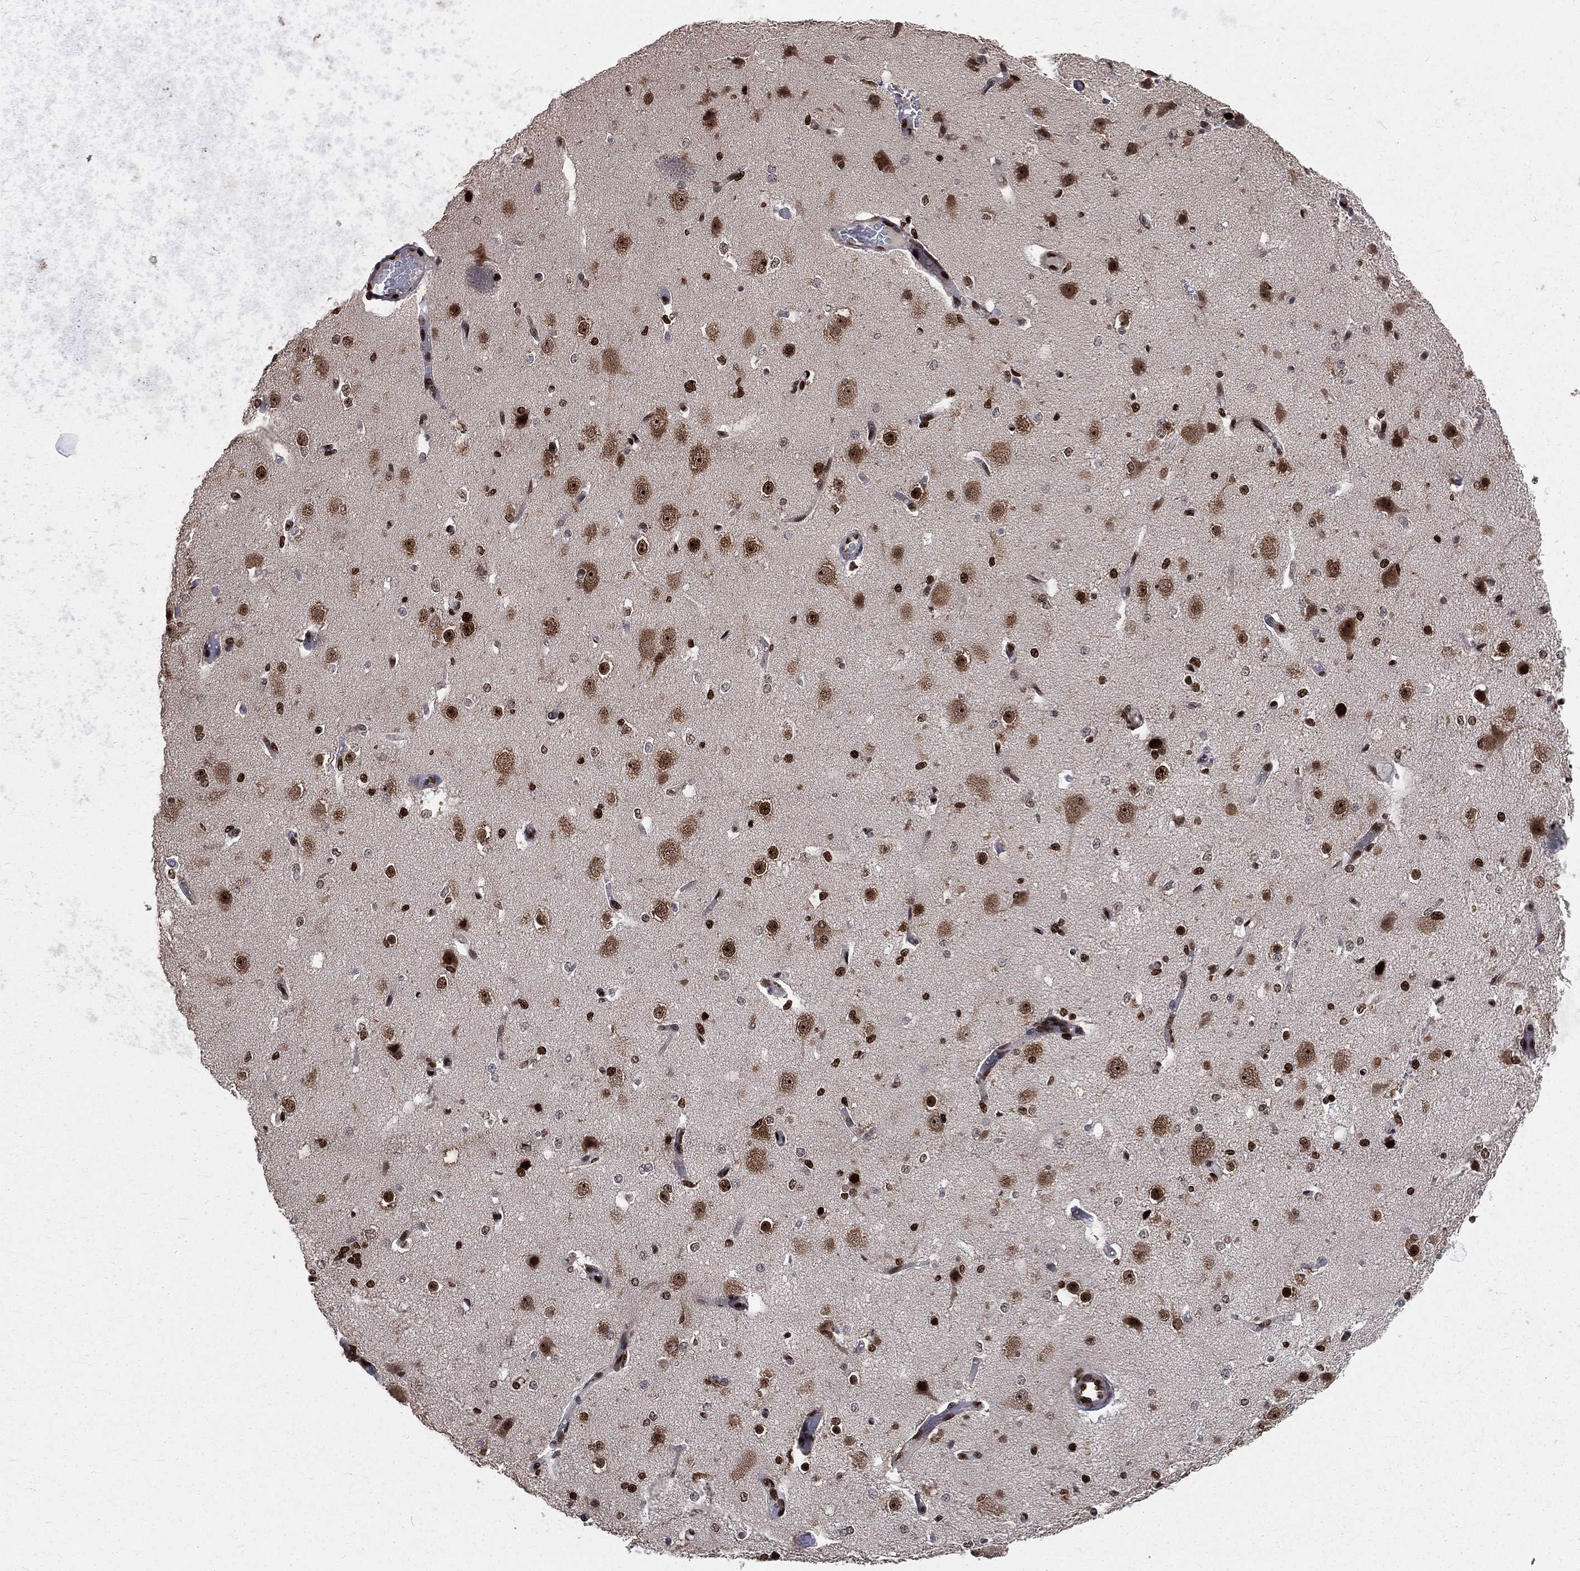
{"staining": {"intensity": "strong", "quantity": "25%-75%", "location": "nuclear"}, "tissue": "cerebral cortex", "cell_type": "Endothelial cells", "image_type": "normal", "snomed": [{"axis": "morphology", "description": "Normal tissue, NOS"}, {"axis": "morphology", "description": "Inflammation, NOS"}, {"axis": "topography", "description": "Cerebral cortex"}], "caption": "Unremarkable cerebral cortex was stained to show a protein in brown. There is high levels of strong nuclear staining in approximately 25%-75% of endothelial cells. The staining was performed using DAB (3,3'-diaminobenzidine) to visualize the protein expression in brown, while the nuclei were stained in blue with hematoxylin (Magnification: 20x).", "gene": "POLB", "patient": {"sex": "male", "age": 6}}